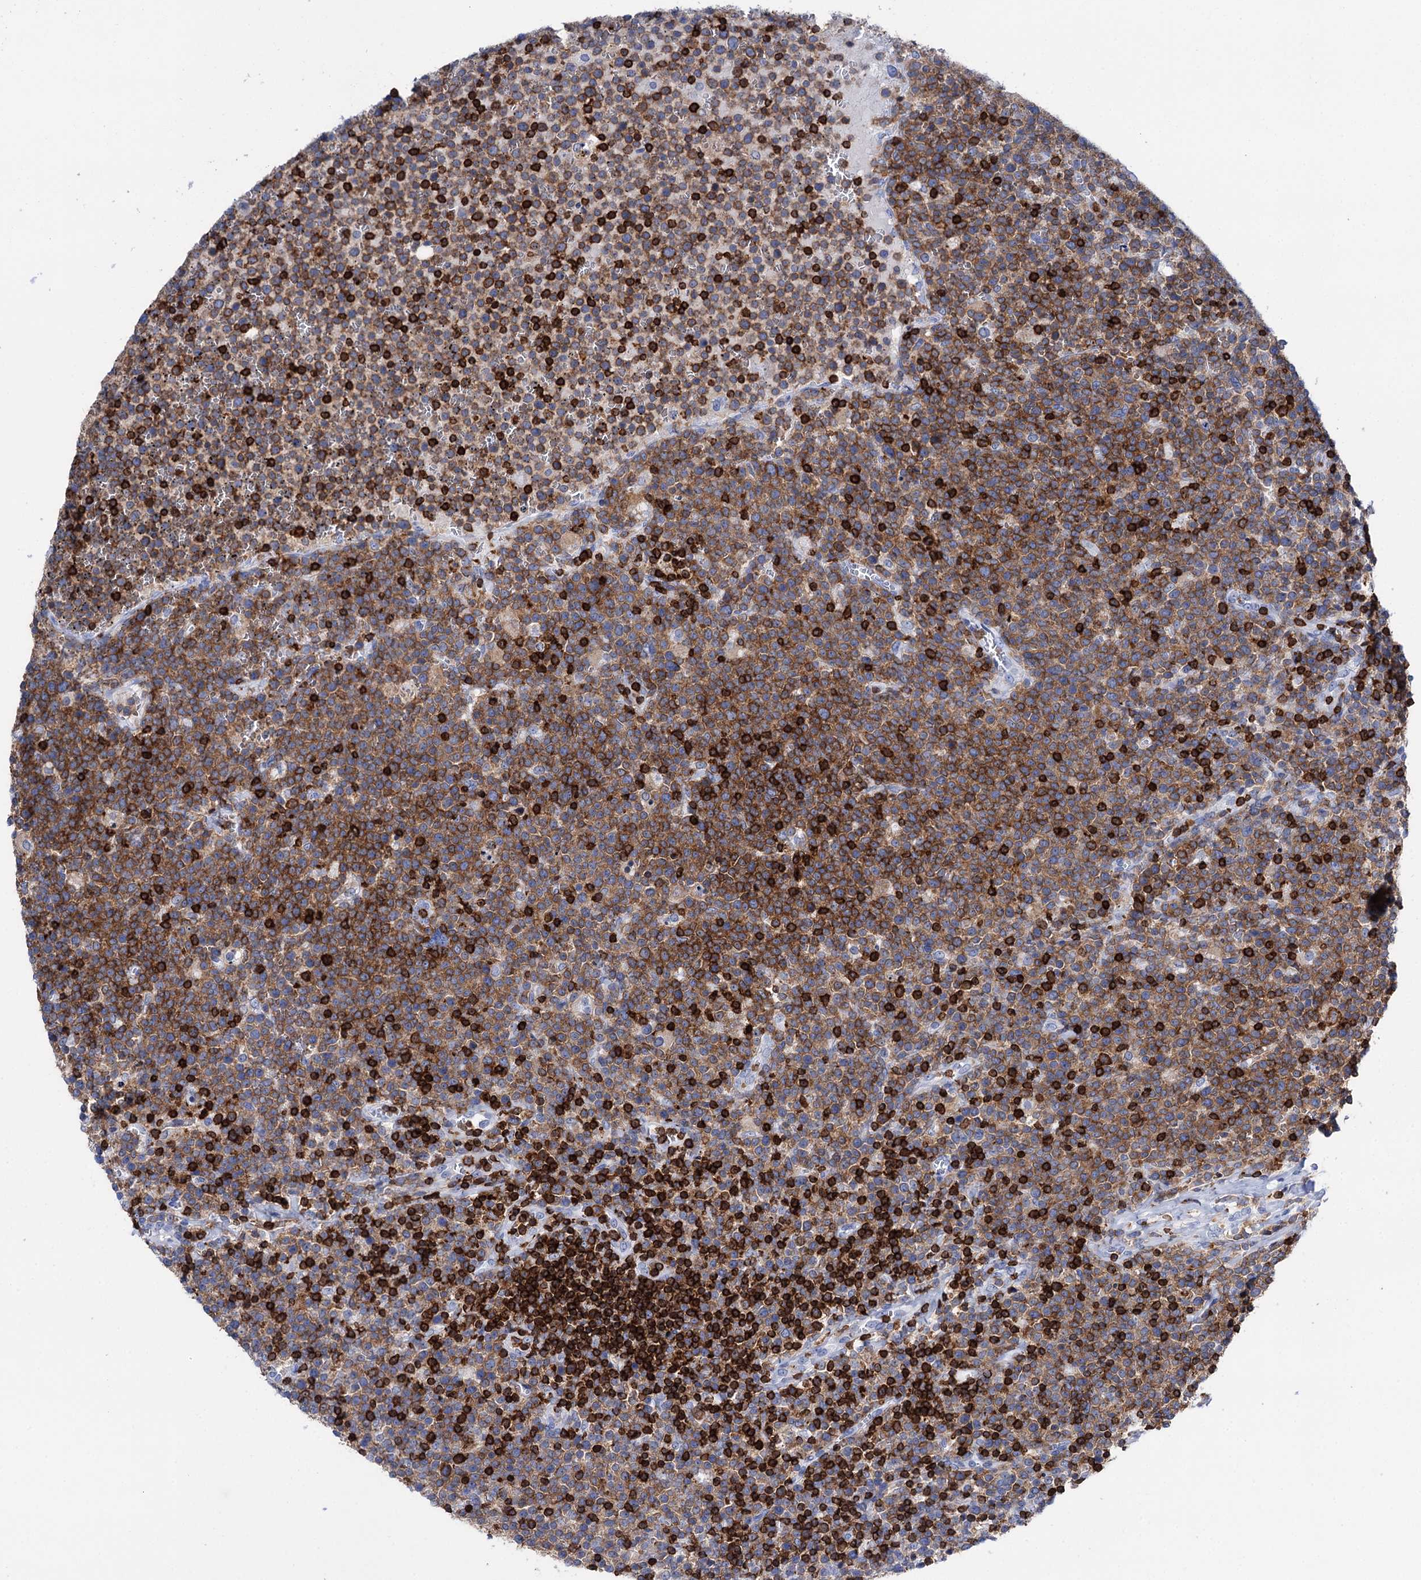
{"staining": {"intensity": "moderate", "quantity": ">75%", "location": "cytoplasmic/membranous"}, "tissue": "lymphoma", "cell_type": "Tumor cells", "image_type": "cancer", "snomed": [{"axis": "morphology", "description": "Malignant lymphoma, non-Hodgkin's type, High grade"}, {"axis": "topography", "description": "Lymph node"}], "caption": "Moderate cytoplasmic/membranous staining is present in approximately >75% of tumor cells in lymphoma.", "gene": "DEF6", "patient": {"sex": "male", "age": 61}}